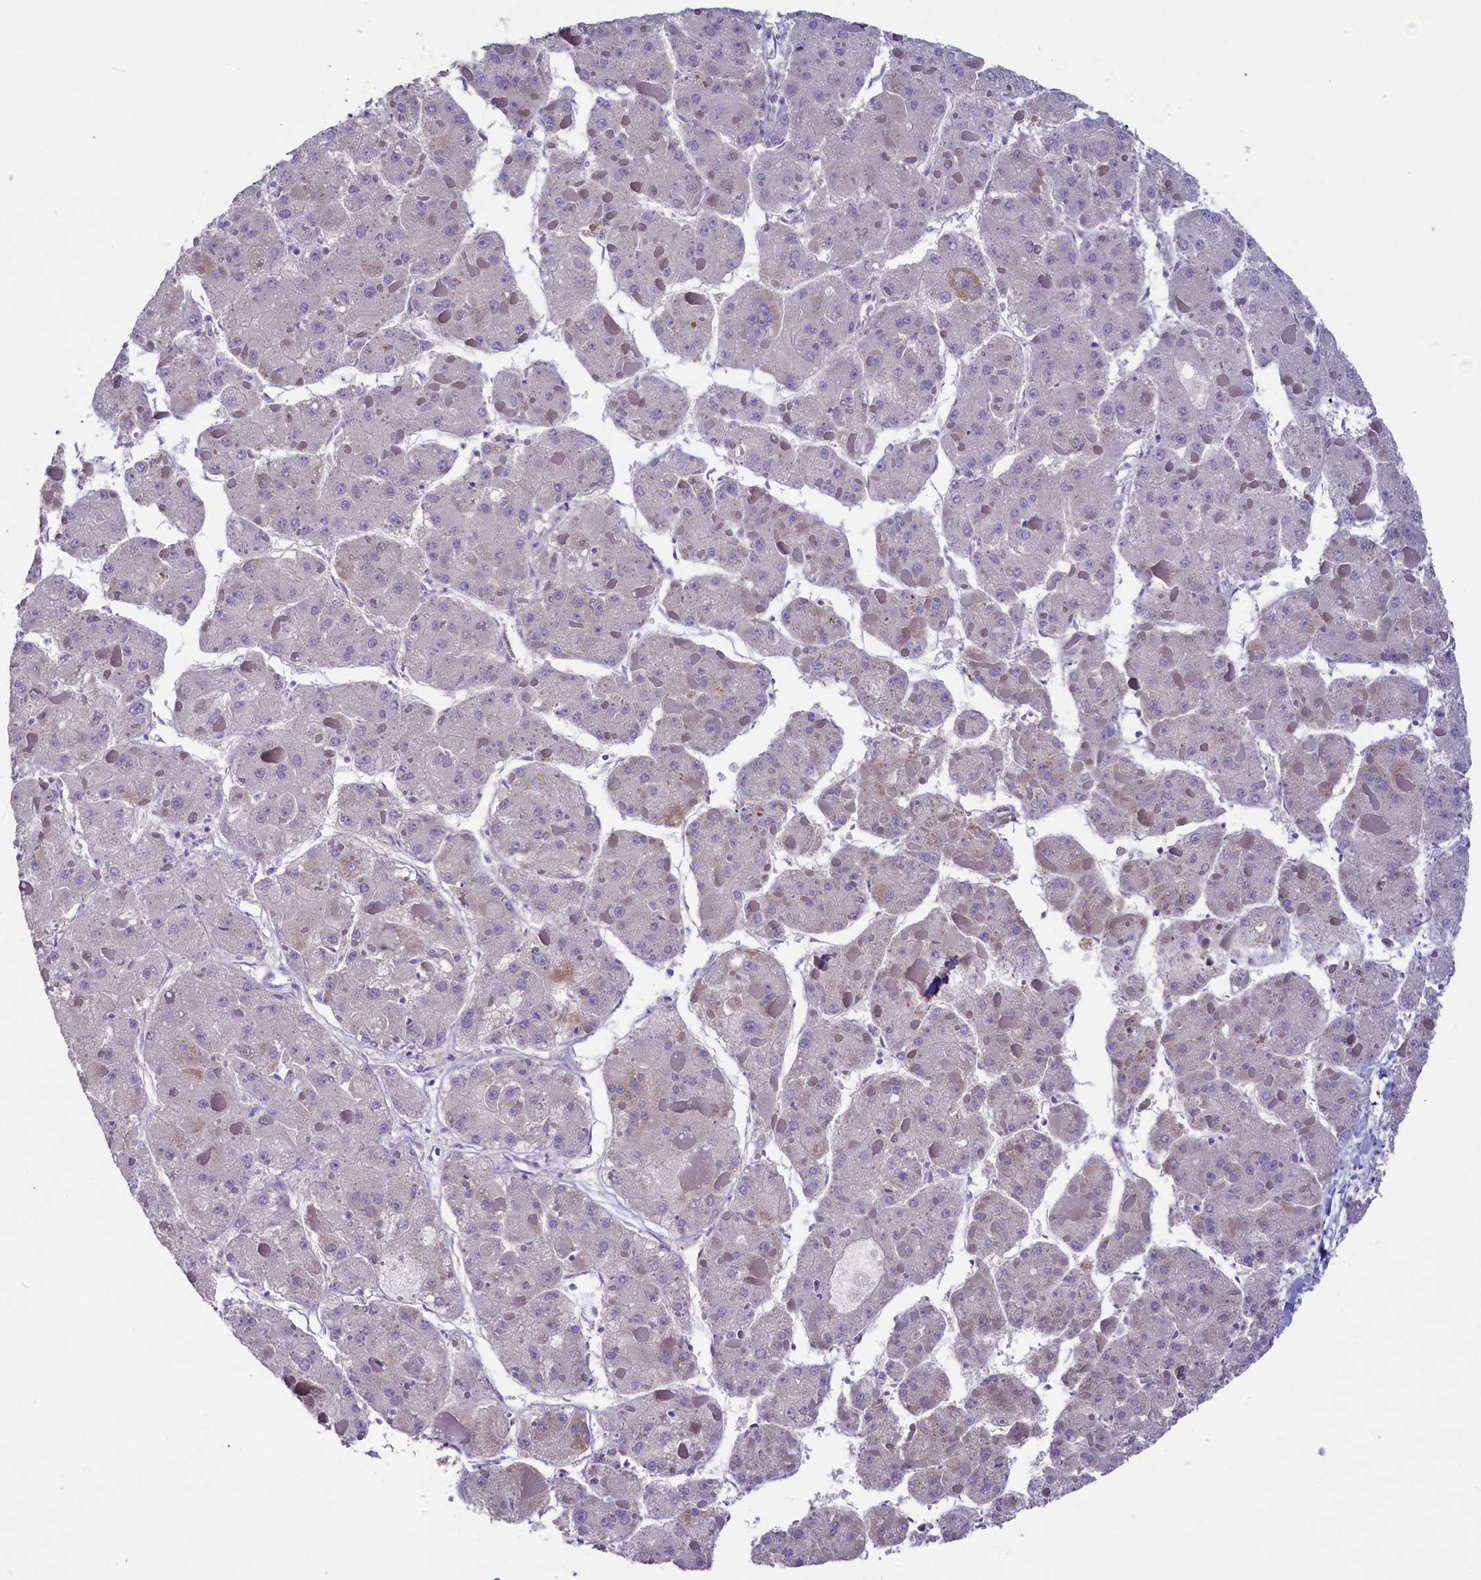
{"staining": {"intensity": "negative", "quantity": "none", "location": "none"}, "tissue": "liver cancer", "cell_type": "Tumor cells", "image_type": "cancer", "snomed": [{"axis": "morphology", "description": "Carcinoma, Hepatocellular, NOS"}, {"axis": "topography", "description": "Liver"}], "caption": "An IHC micrograph of liver cancer (hepatocellular carcinoma) is shown. There is no staining in tumor cells of liver cancer (hepatocellular carcinoma).", "gene": "CD99L2", "patient": {"sex": "female", "age": 73}}